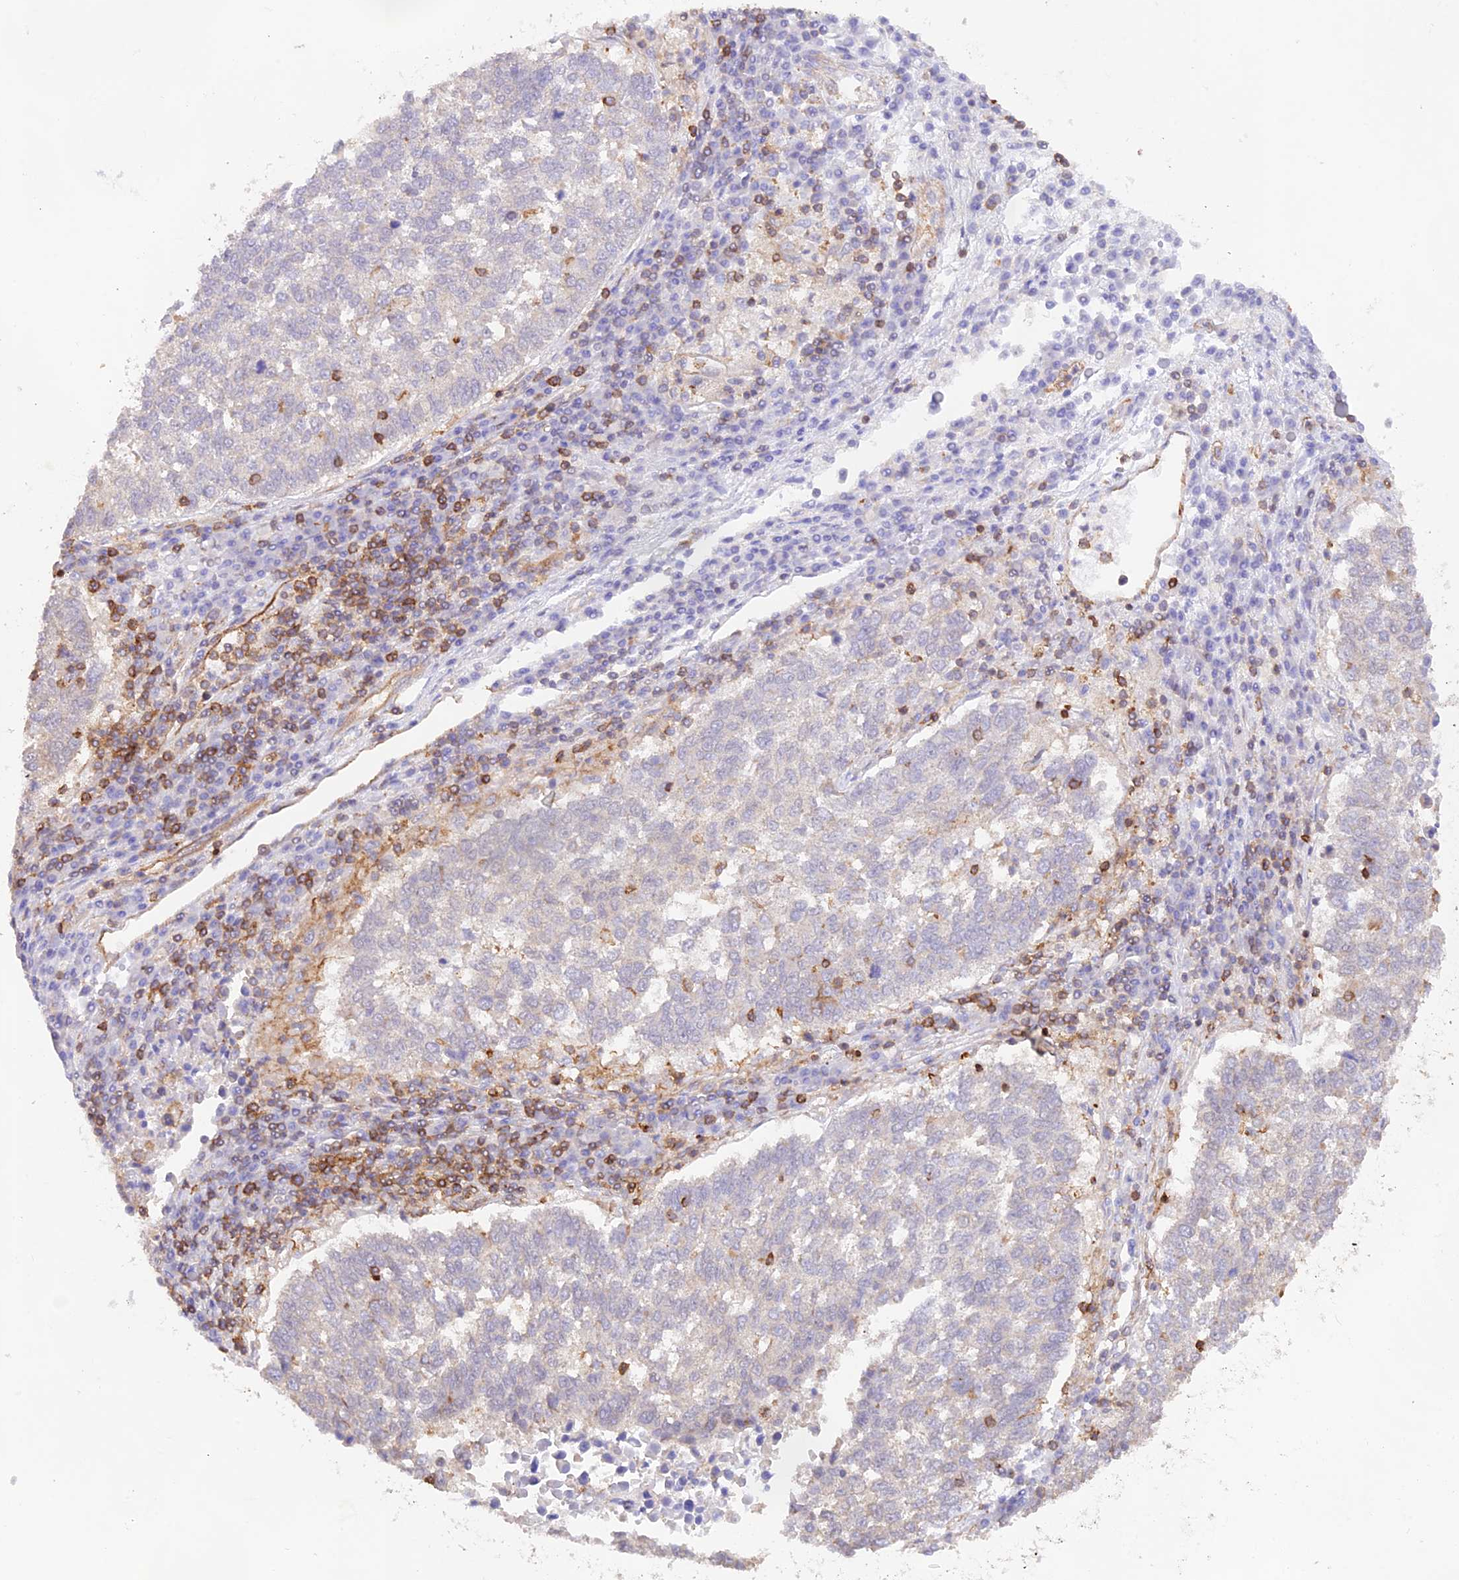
{"staining": {"intensity": "negative", "quantity": "none", "location": "none"}, "tissue": "lung cancer", "cell_type": "Tumor cells", "image_type": "cancer", "snomed": [{"axis": "morphology", "description": "Squamous cell carcinoma, NOS"}, {"axis": "topography", "description": "Lung"}], "caption": "Immunohistochemical staining of human squamous cell carcinoma (lung) exhibits no significant staining in tumor cells.", "gene": "DENND1C", "patient": {"sex": "male", "age": 73}}